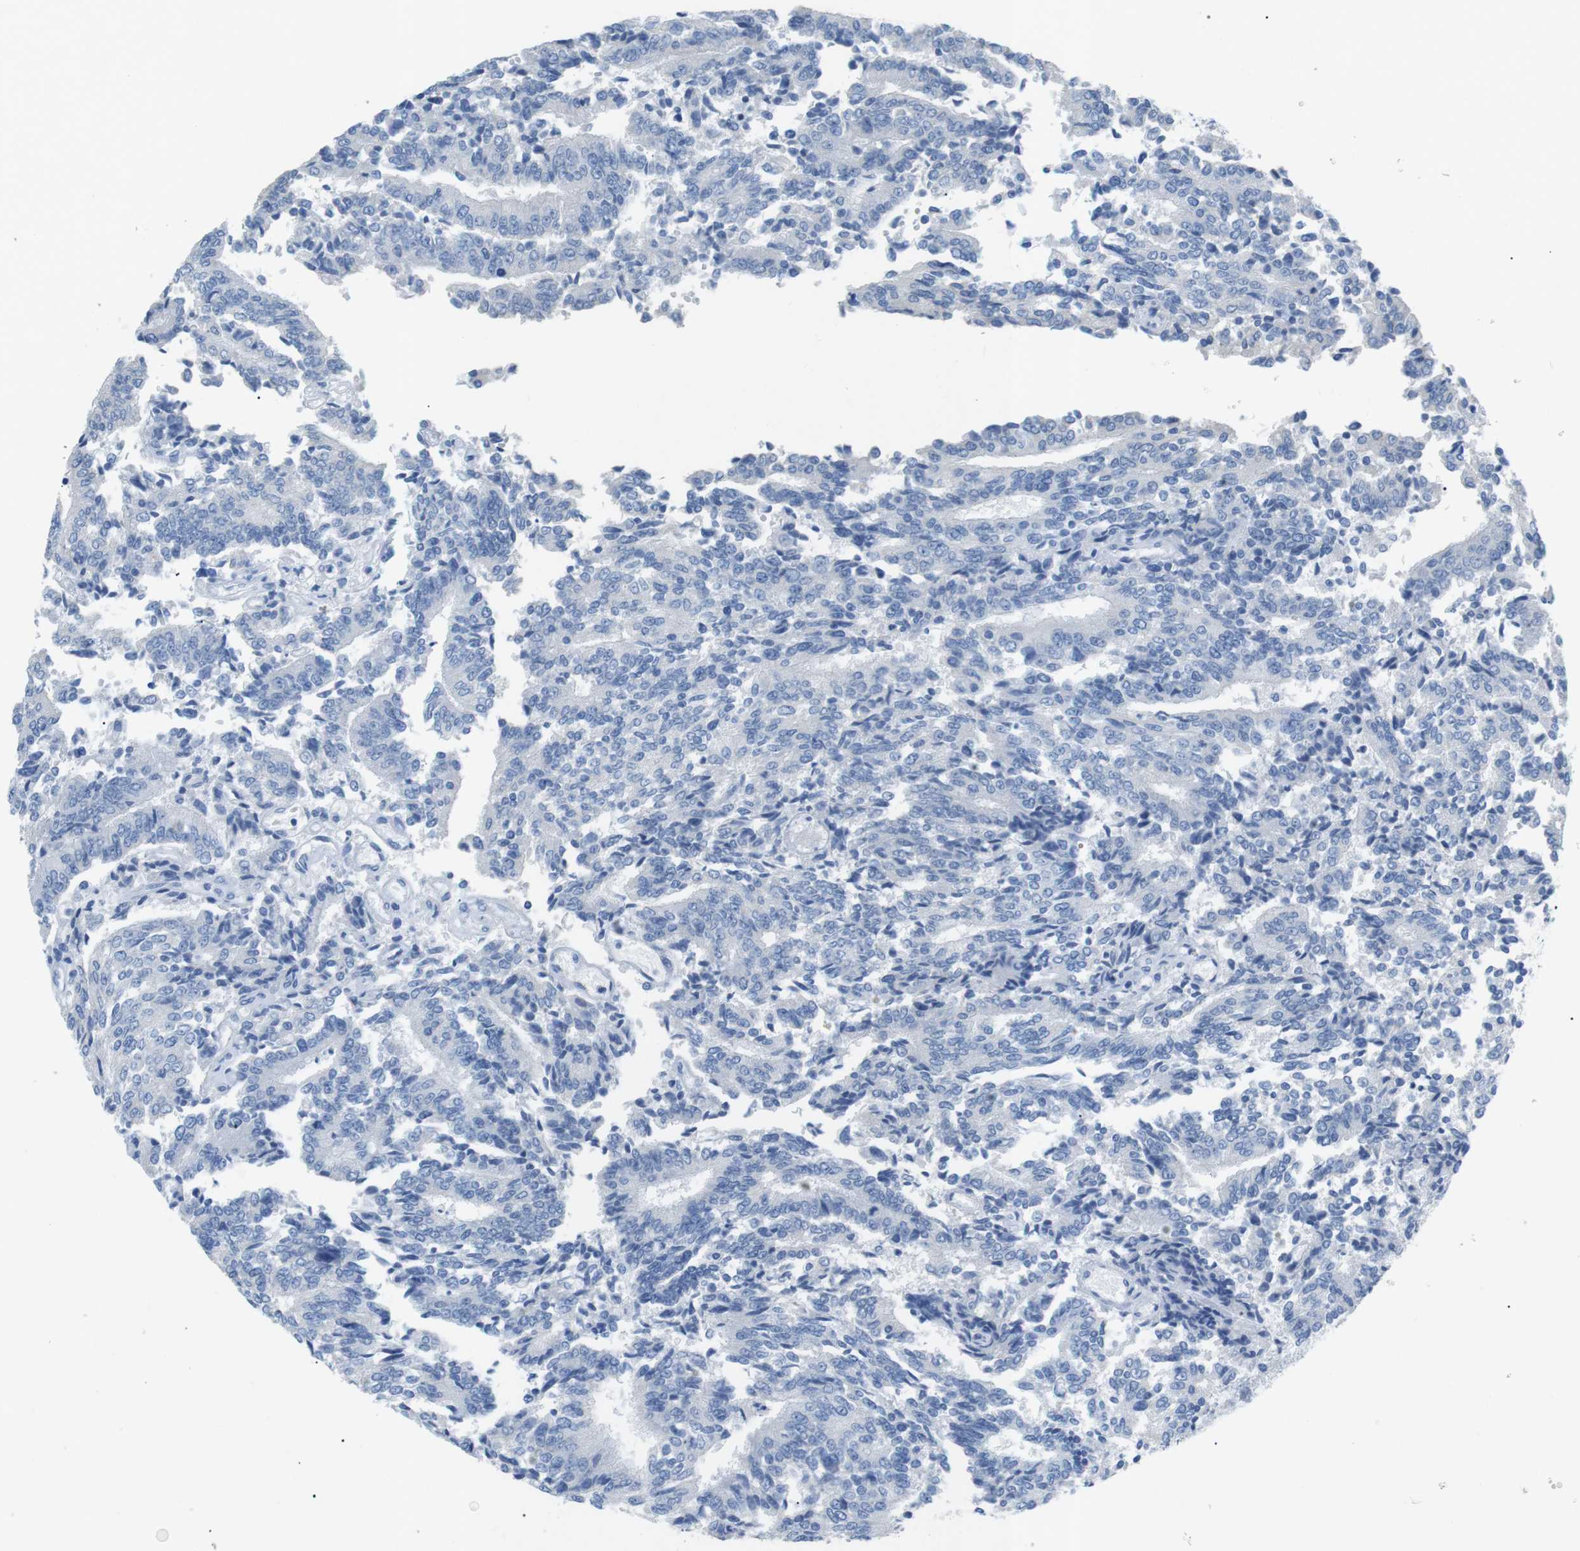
{"staining": {"intensity": "negative", "quantity": "none", "location": "none"}, "tissue": "prostate cancer", "cell_type": "Tumor cells", "image_type": "cancer", "snomed": [{"axis": "morphology", "description": "Normal tissue, NOS"}, {"axis": "morphology", "description": "Adenocarcinoma, High grade"}, {"axis": "topography", "description": "Prostate"}, {"axis": "topography", "description": "Seminal veicle"}], "caption": "Image shows no protein positivity in tumor cells of prostate high-grade adenocarcinoma tissue.", "gene": "SALL4", "patient": {"sex": "male", "age": 55}}